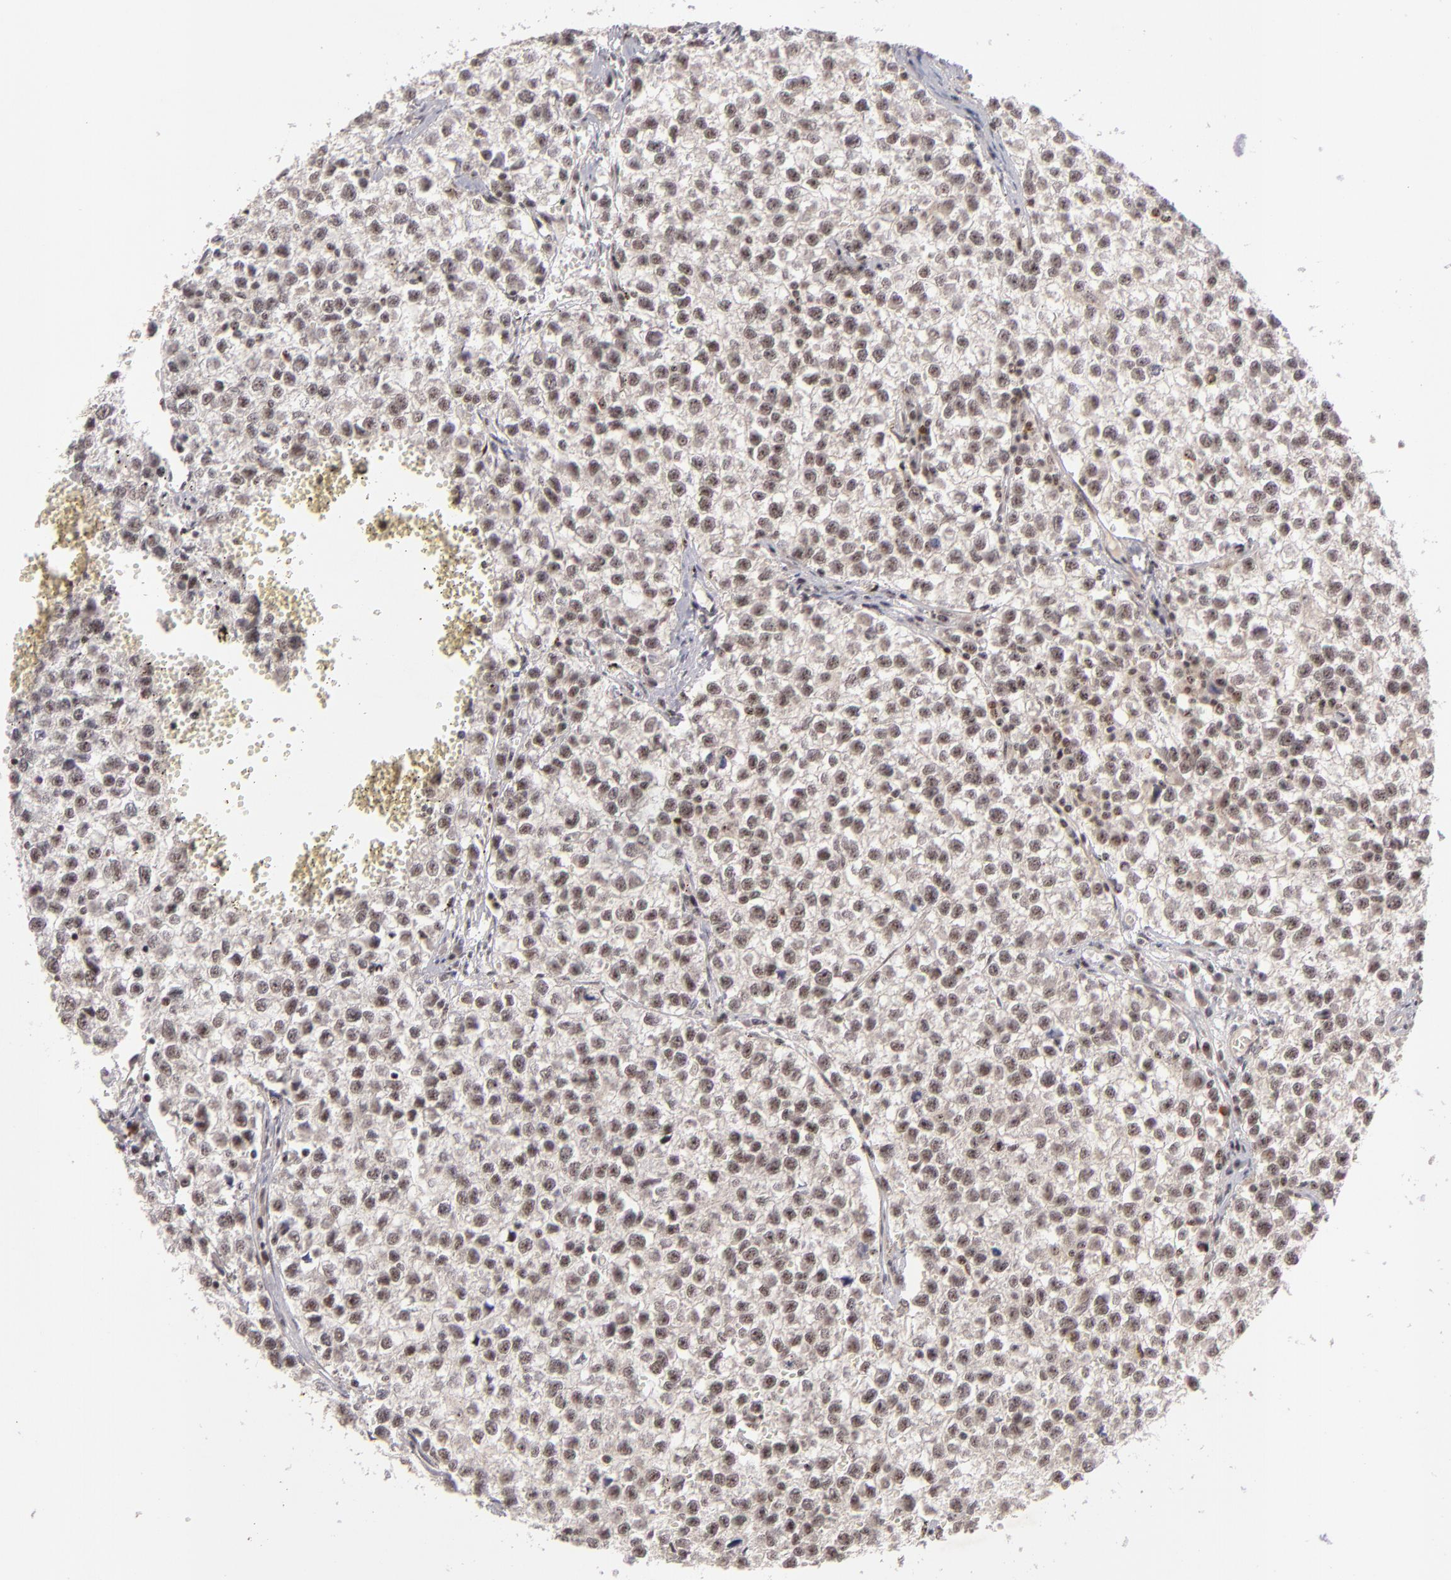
{"staining": {"intensity": "weak", "quantity": ">75%", "location": "nuclear"}, "tissue": "testis cancer", "cell_type": "Tumor cells", "image_type": "cancer", "snomed": [{"axis": "morphology", "description": "Seminoma, NOS"}, {"axis": "topography", "description": "Testis"}], "caption": "Immunohistochemistry photomicrograph of neoplastic tissue: testis seminoma stained using immunohistochemistry shows low levels of weak protein expression localized specifically in the nuclear of tumor cells, appearing as a nuclear brown color.", "gene": "PCNX4", "patient": {"sex": "male", "age": 35}}